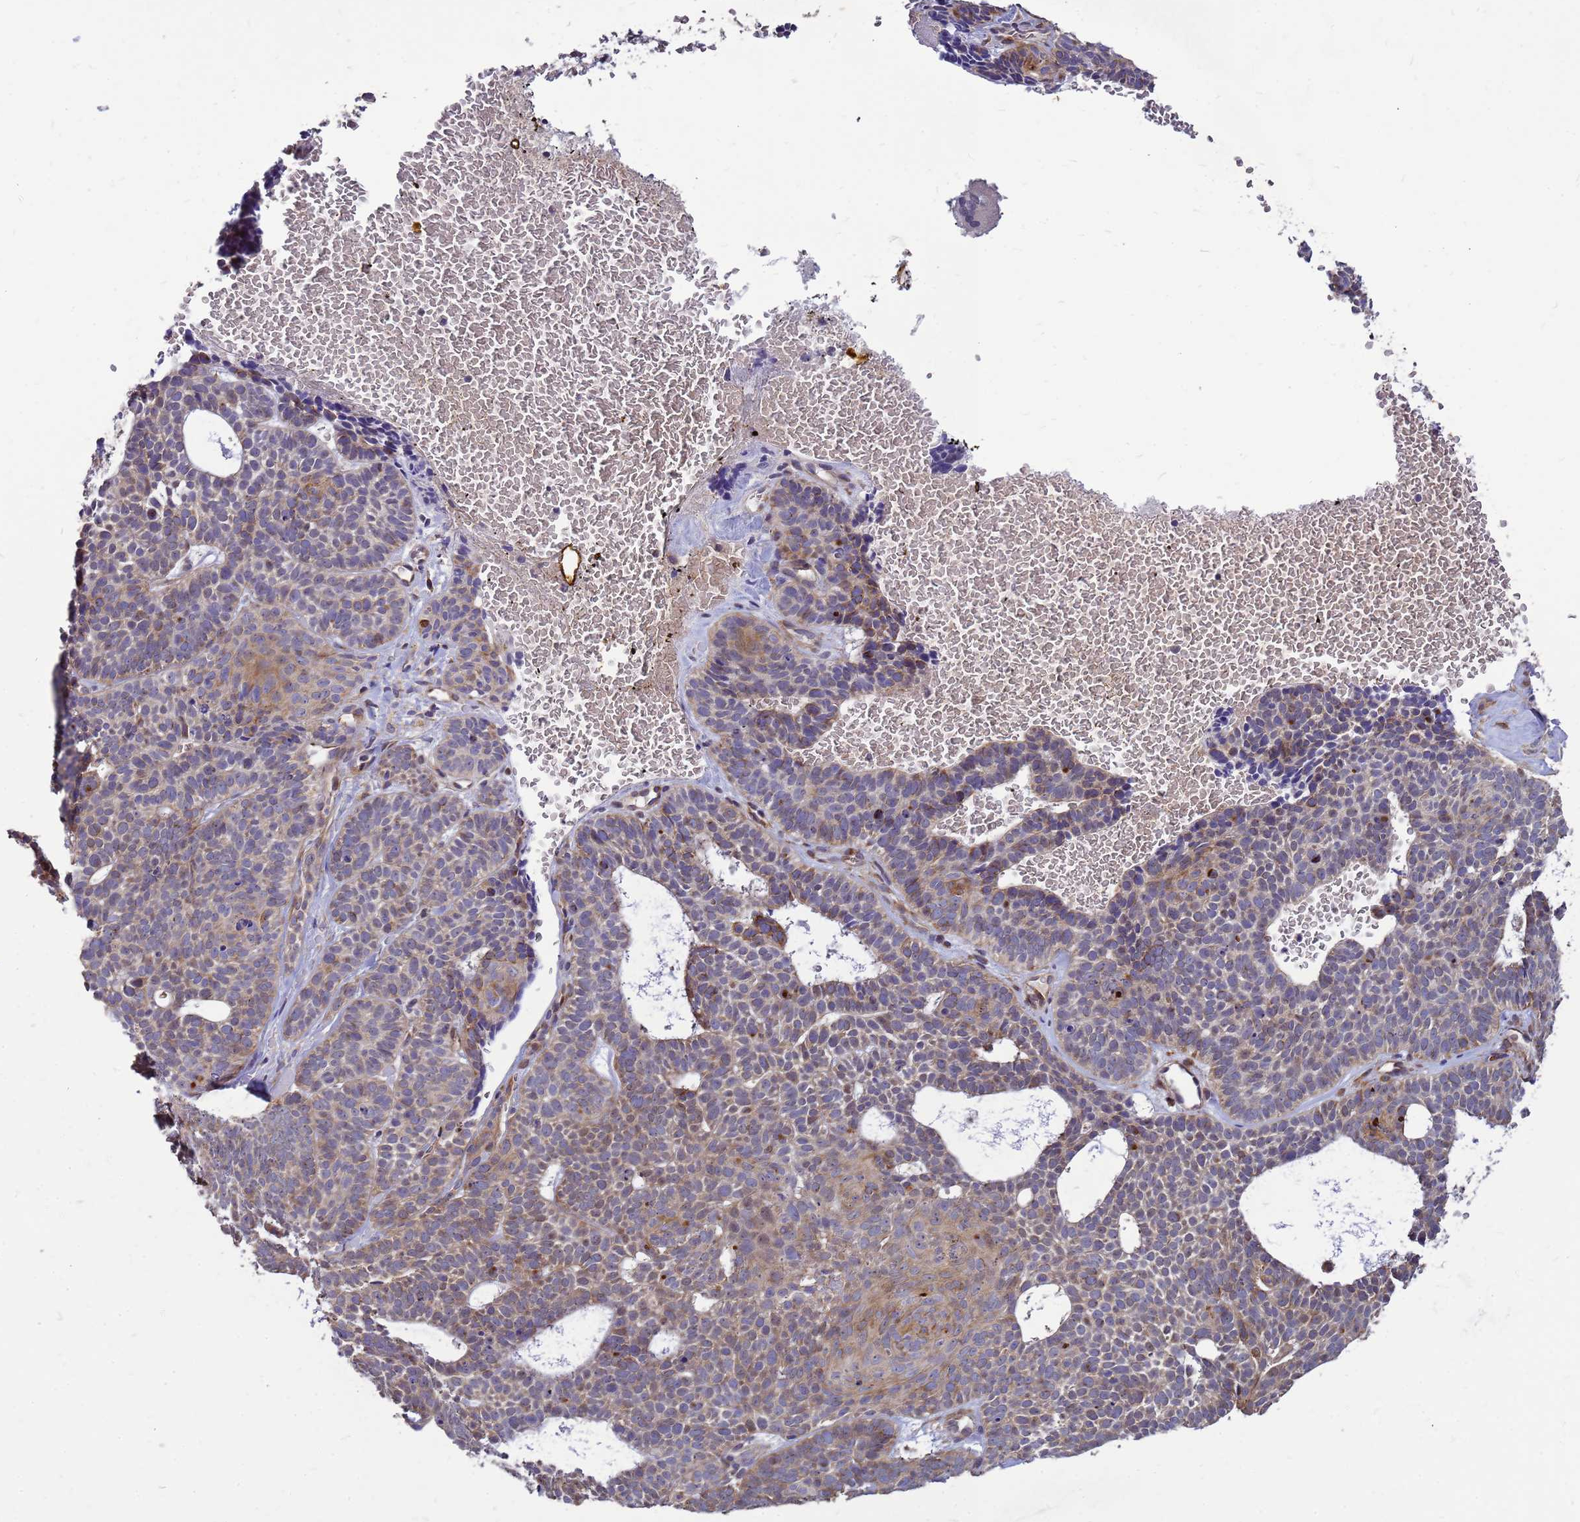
{"staining": {"intensity": "moderate", "quantity": "<25%", "location": "cytoplasmic/membranous,nuclear"}, "tissue": "skin cancer", "cell_type": "Tumor cells", "image_type": "cancer", "snomed": [{"axis": "morphology", "description": "Basal cell carcinoma"}, {"axis": "topography", "description": "Skin"}], "caption": "The photomicrograph demonstrates immunohistochemical staining of skin cancer (basal cell carcinoma). There is moderate cytoplasmic/membranous and nuclear staining is identified in approximately <25% of tumor cells. Using DAB (brown) and hematoxylin (blue) stains, captured at high magnification using brightfield microscopy.", "gene": "EIF4EBP3", "patient": {"sex": "male", "age": 85}}